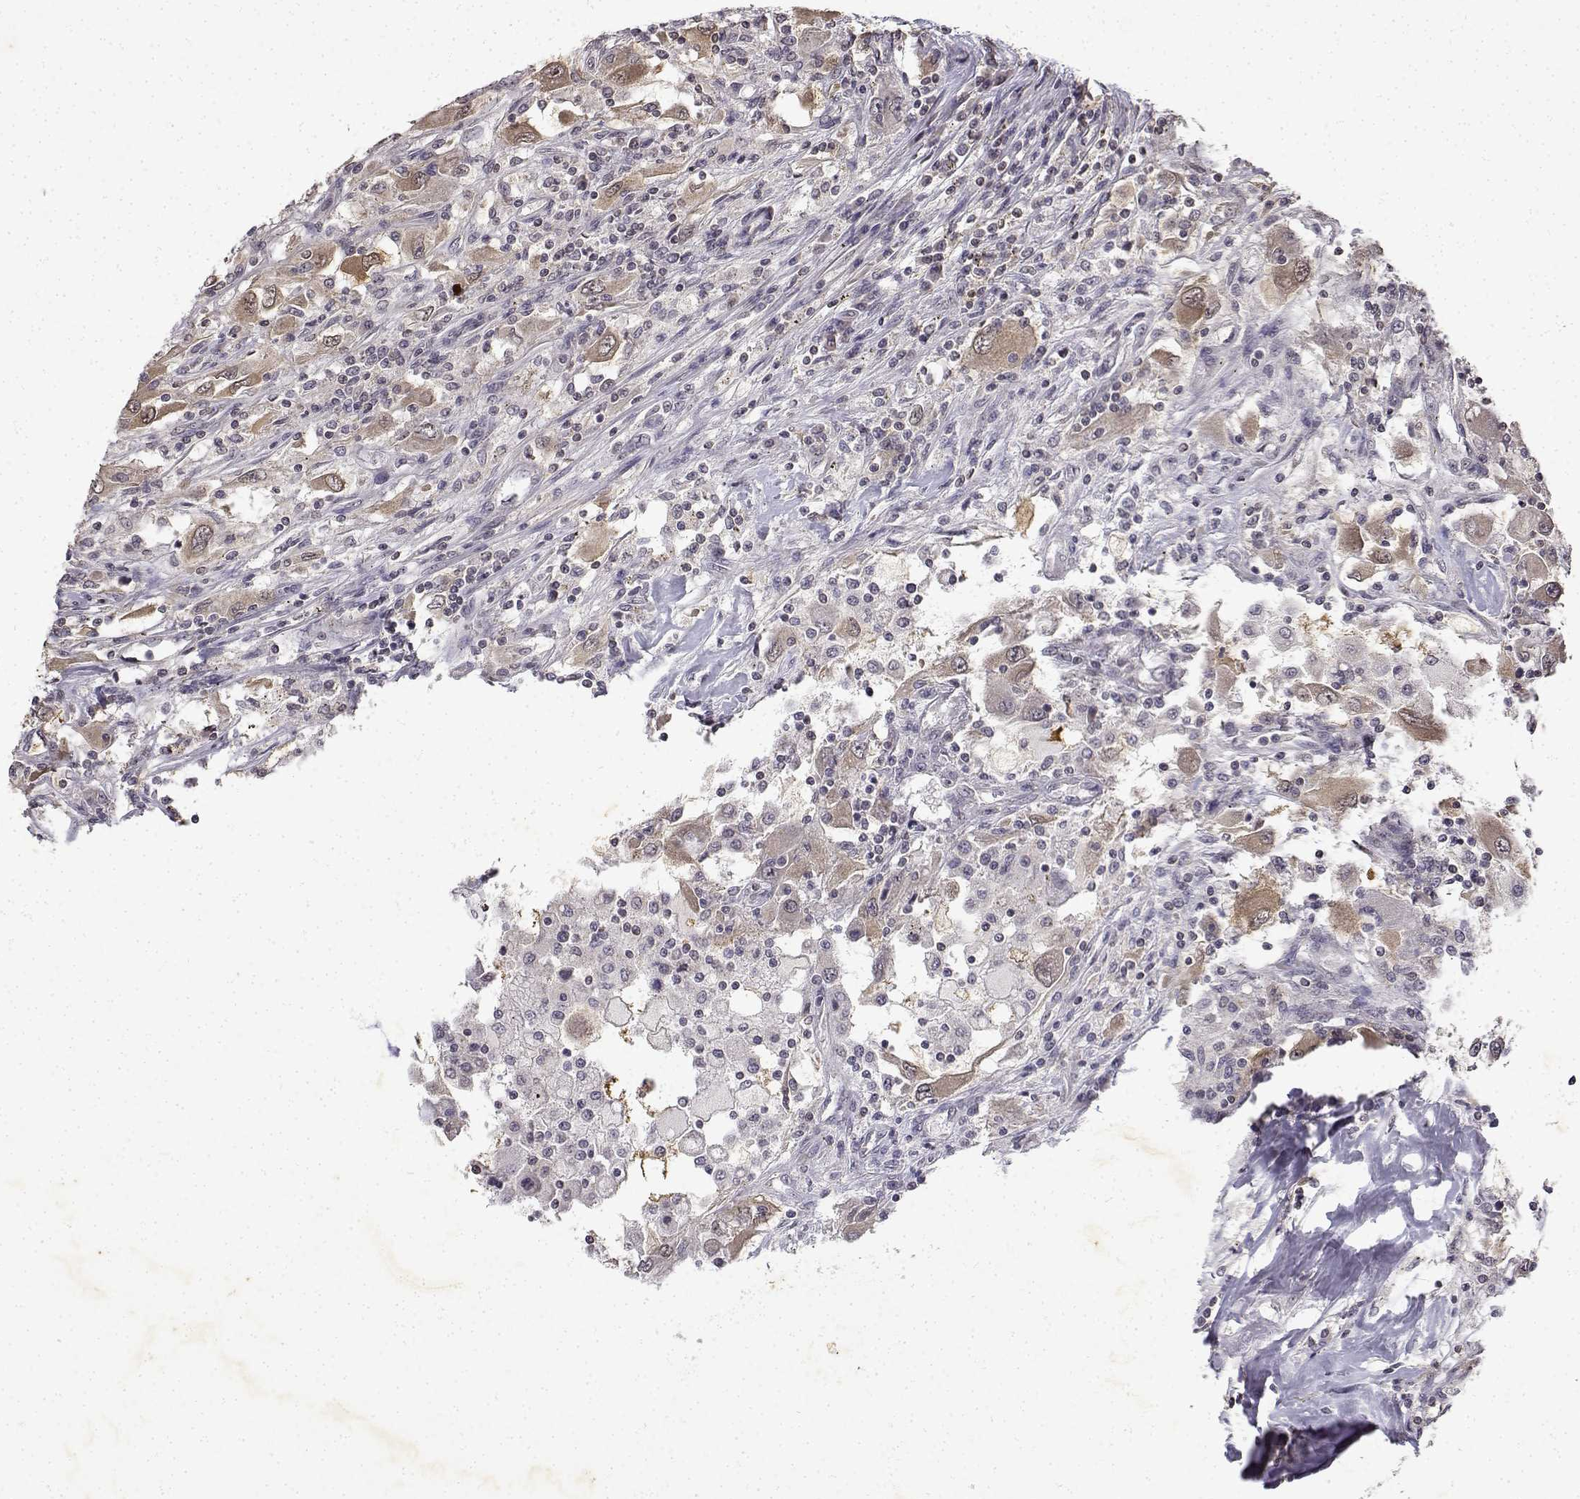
{"staining": {"intensity": "weak", "quantity": "25%-75%", "location": "cytoplasmic/membranous"}, "tissue": "renal cancer", "cell_type": "Tumor cells", "image_type": "cancer", "snomed": [{"axis": "morphology", "description": "Adenocarcinoma, NOS"}, {"axis": "topography", "description": "Kidney"}], "caption": "The immunohistochemical stain highlights weak cytoplasmic/membranous positivity in tumor cells of renal cancer tissue.", "gene": "BDNF", "patient": {"sex": "female", "age": 67}}